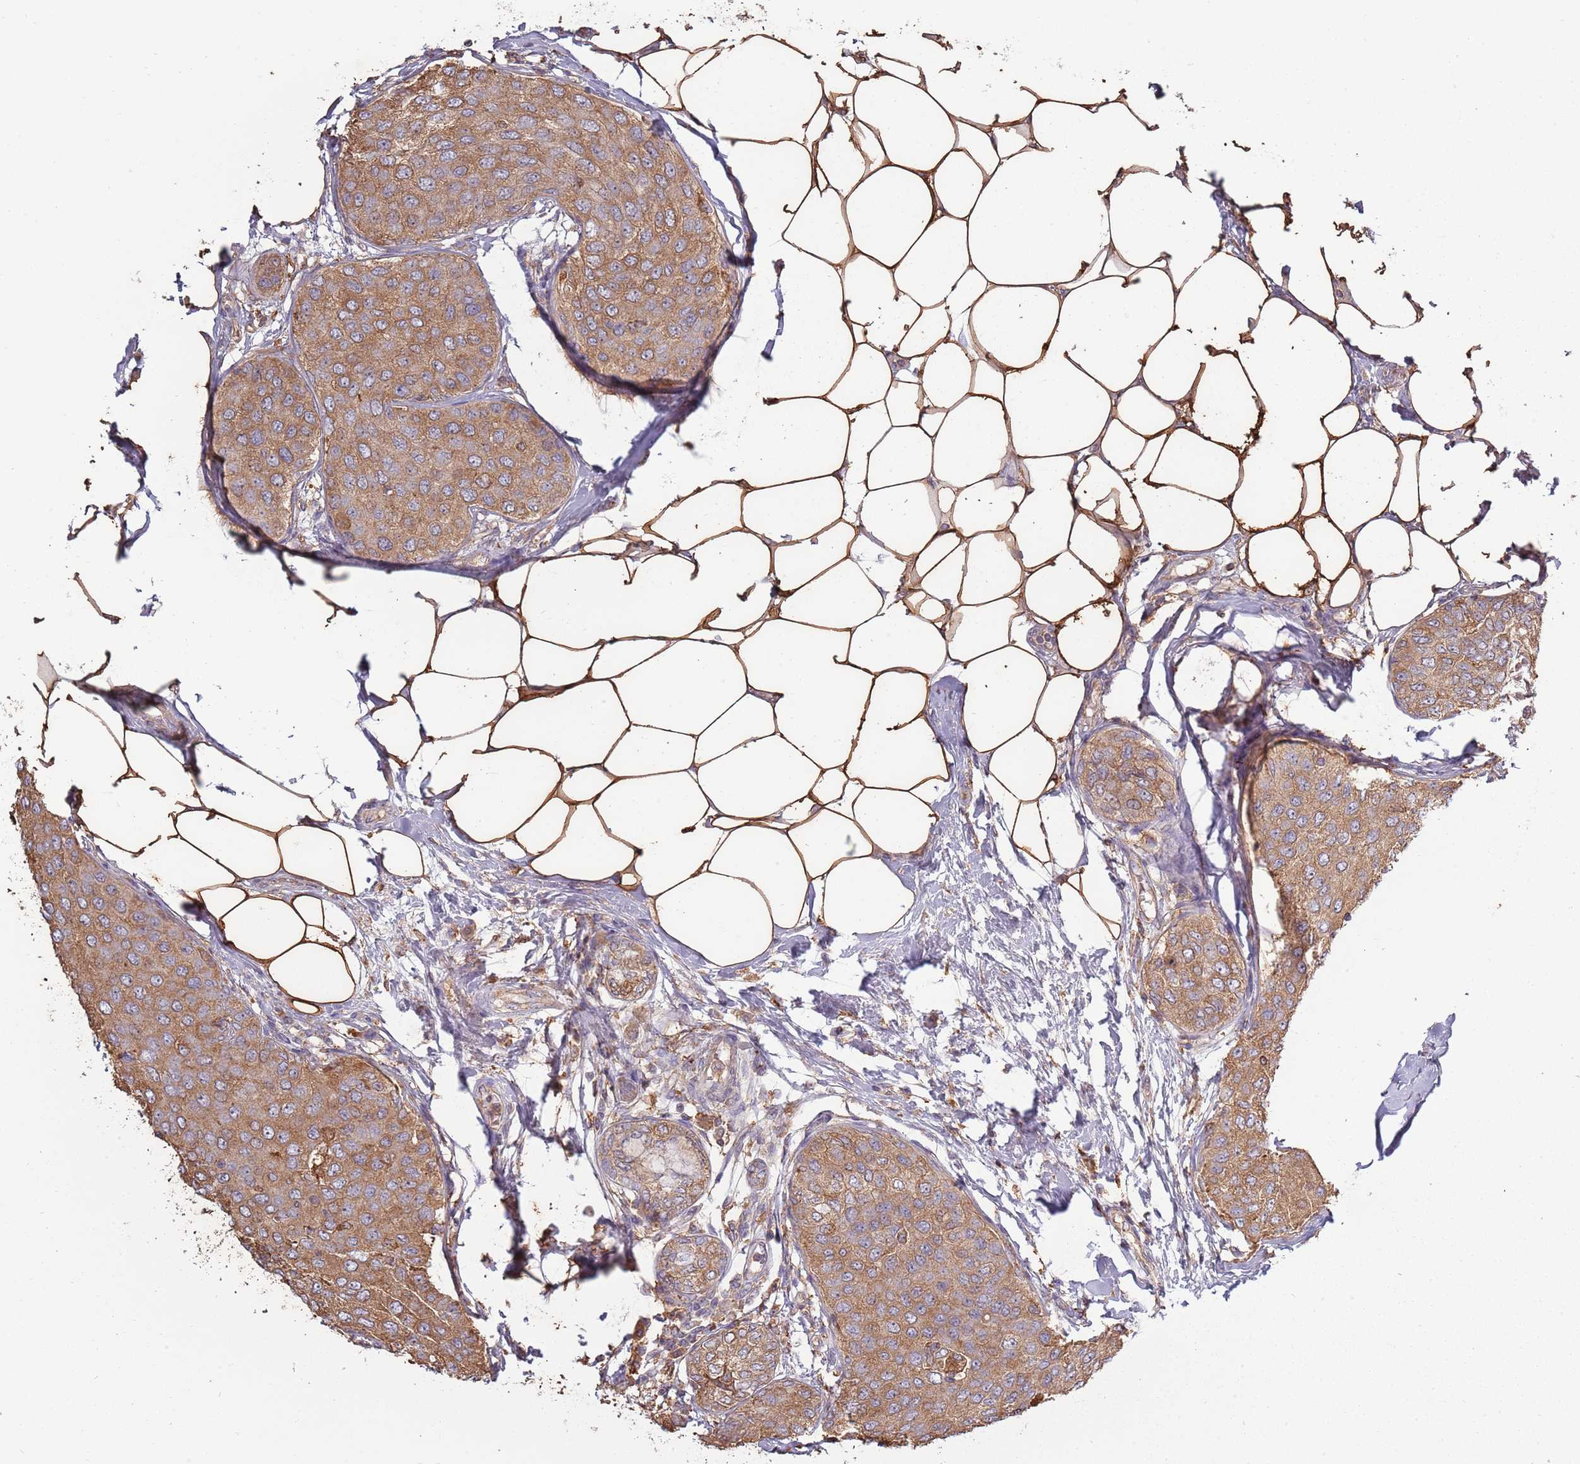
{"staining": {"intensity": "moderate", "quantity": ">75%", "location": "cytoplasmic/membranous"}, "tissue": "breast cancer", "cell_type": "Tumor cells", "image_type": "cancer", "snomed": [{"axis": "morphology", "description": "Duct carcinoma"}, {"axis": "topography", "description": "Breast"}], "caption": "Tumor cells reveal medium levels of moderate cytoplasmic/membranous positivity in about >75% of cells in breast cancer (invasive ductal carcinoma).", "gene": "ATOSB", "patient": {"sex": "female", "age": 72}}